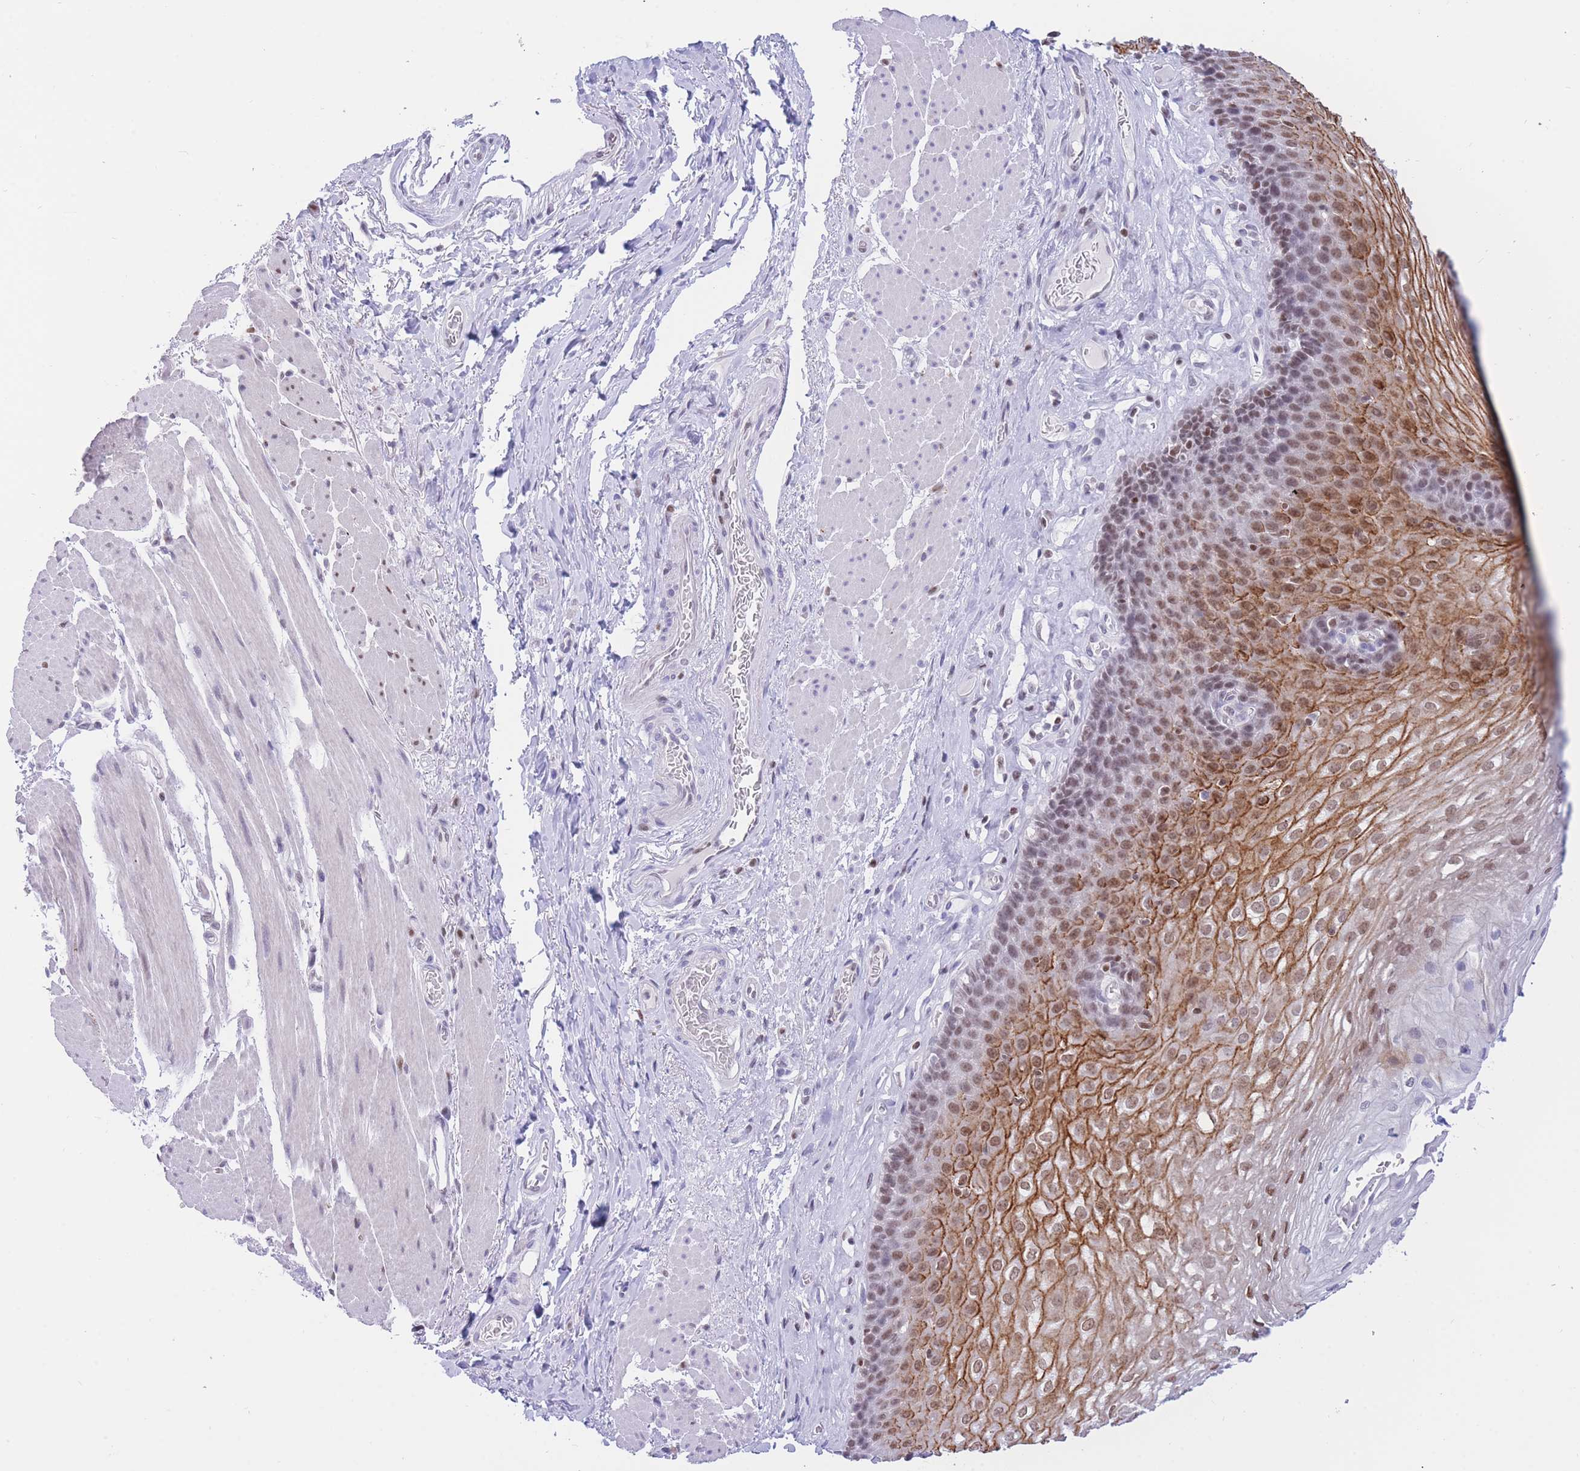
{"staining": {"intensity": "moderate", "quantity": ">75%", "location": "cytoplasmic/membranous,nuclear"}, "tissue": "esophagus", "cell_type": "Squamous epithelial cells", "image_type": "normal", "snomed": [{"axis": "morphology", "description": "Normal tissue, NOS"}, {"axis": "topography", "description": "Esophagus"}], "caption": "Immunohistochemical staining of unremarkable esophagus displays medium levels of moderate cytoplasmic/membranous,nuclear staining in approximately >75% of squamous epithelial cells. Immunohistochemistry (ihc) stains the protein in brown and the nuclei are stained blue.", "gene": "HMGN1", "patient": {"sex": "female", "age": 66}}